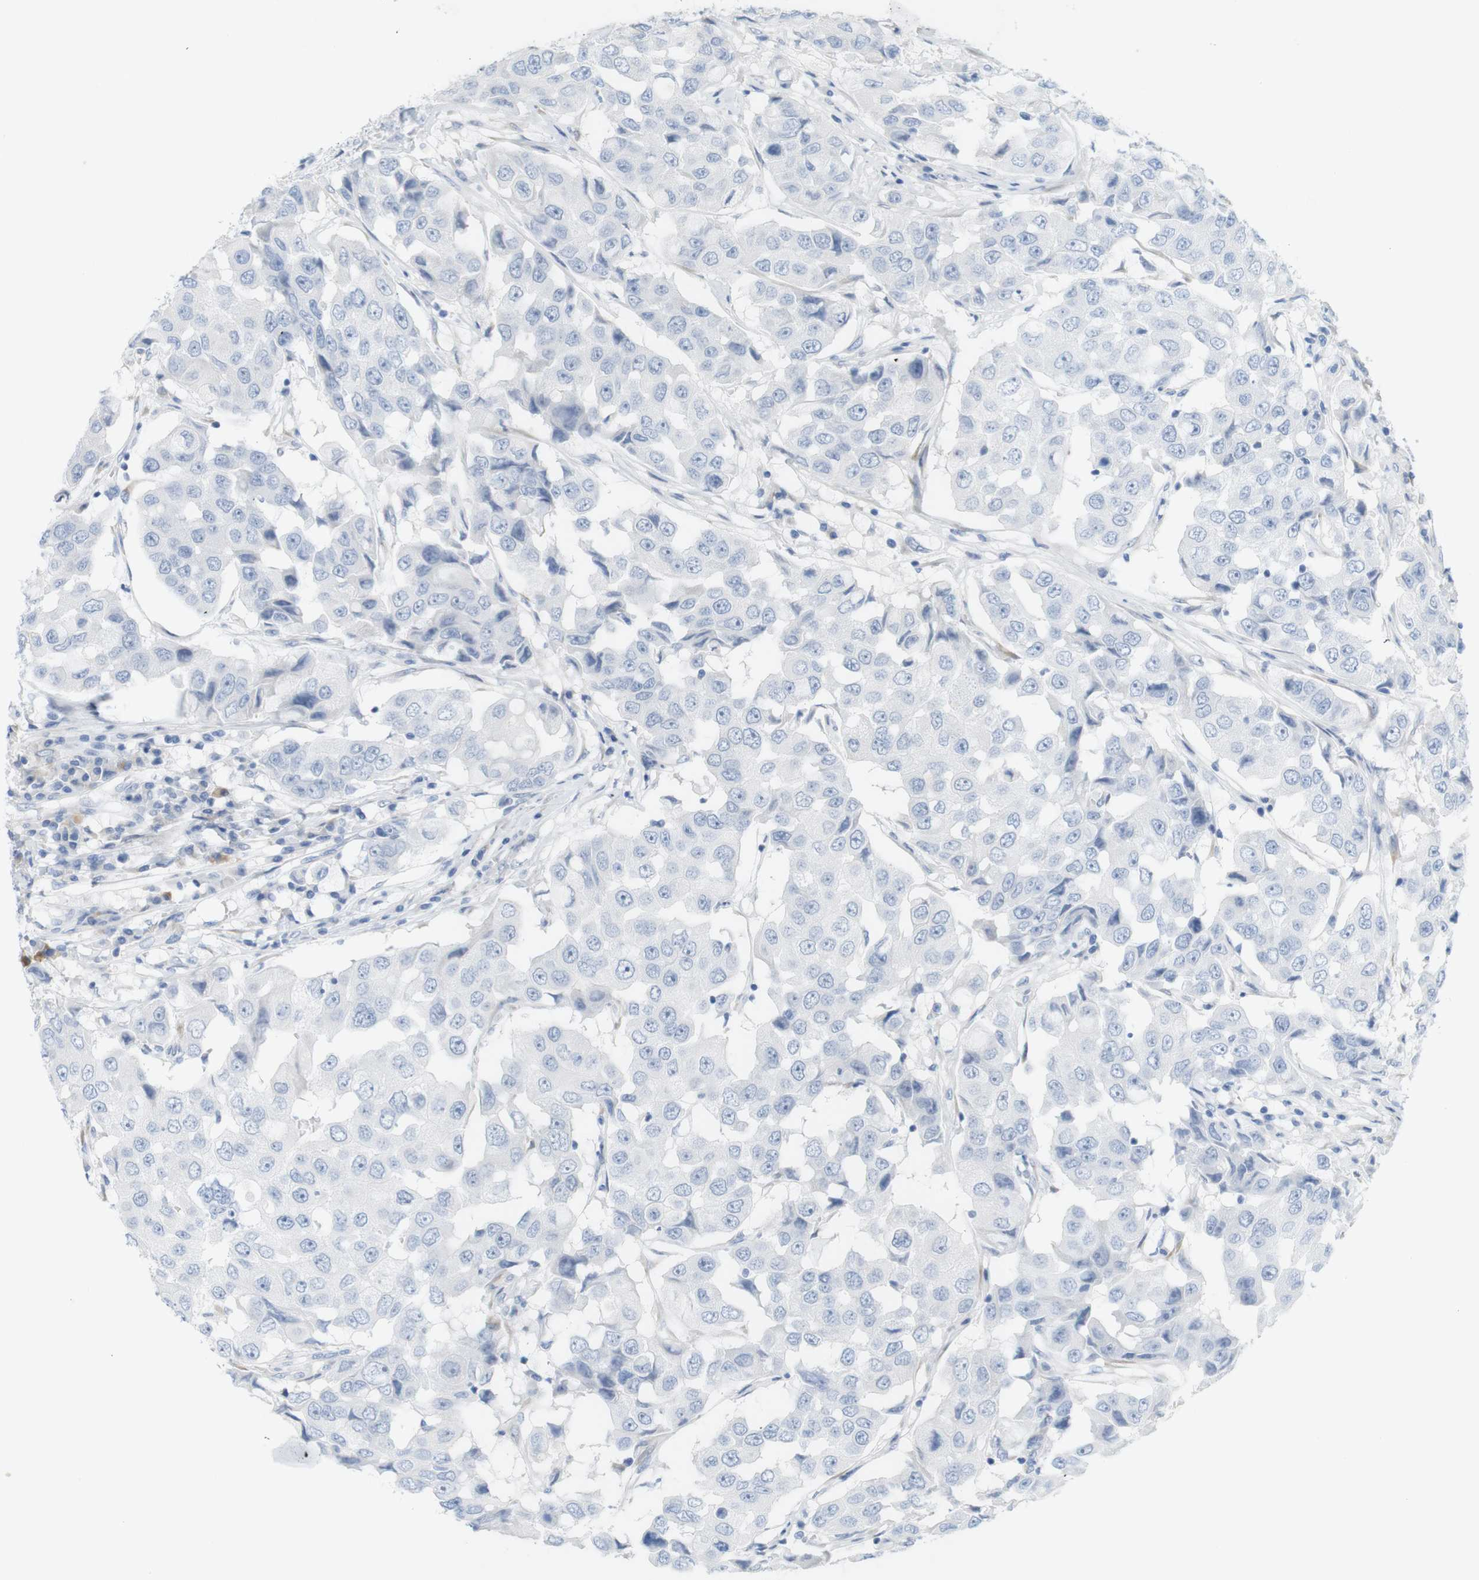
{"staining": {"intensity": "negative", "quantity": "none", "location": "none"}, "tissue": "breast cancer", "cell_type": "Tumor cells", "image_type": "cancer", "snomed": [{"axis": "morphology", "description": "Duct carcinoma"}, {"axis": "topography", "description": "Breast"}], "caption": "Breast cancer (infiltrating ductal carcinoma) stained for a protein using IHC demonstrates no positivity tumor cells.", "gene": "RGS9", "patient": {"sex": "female", "age": 27}}